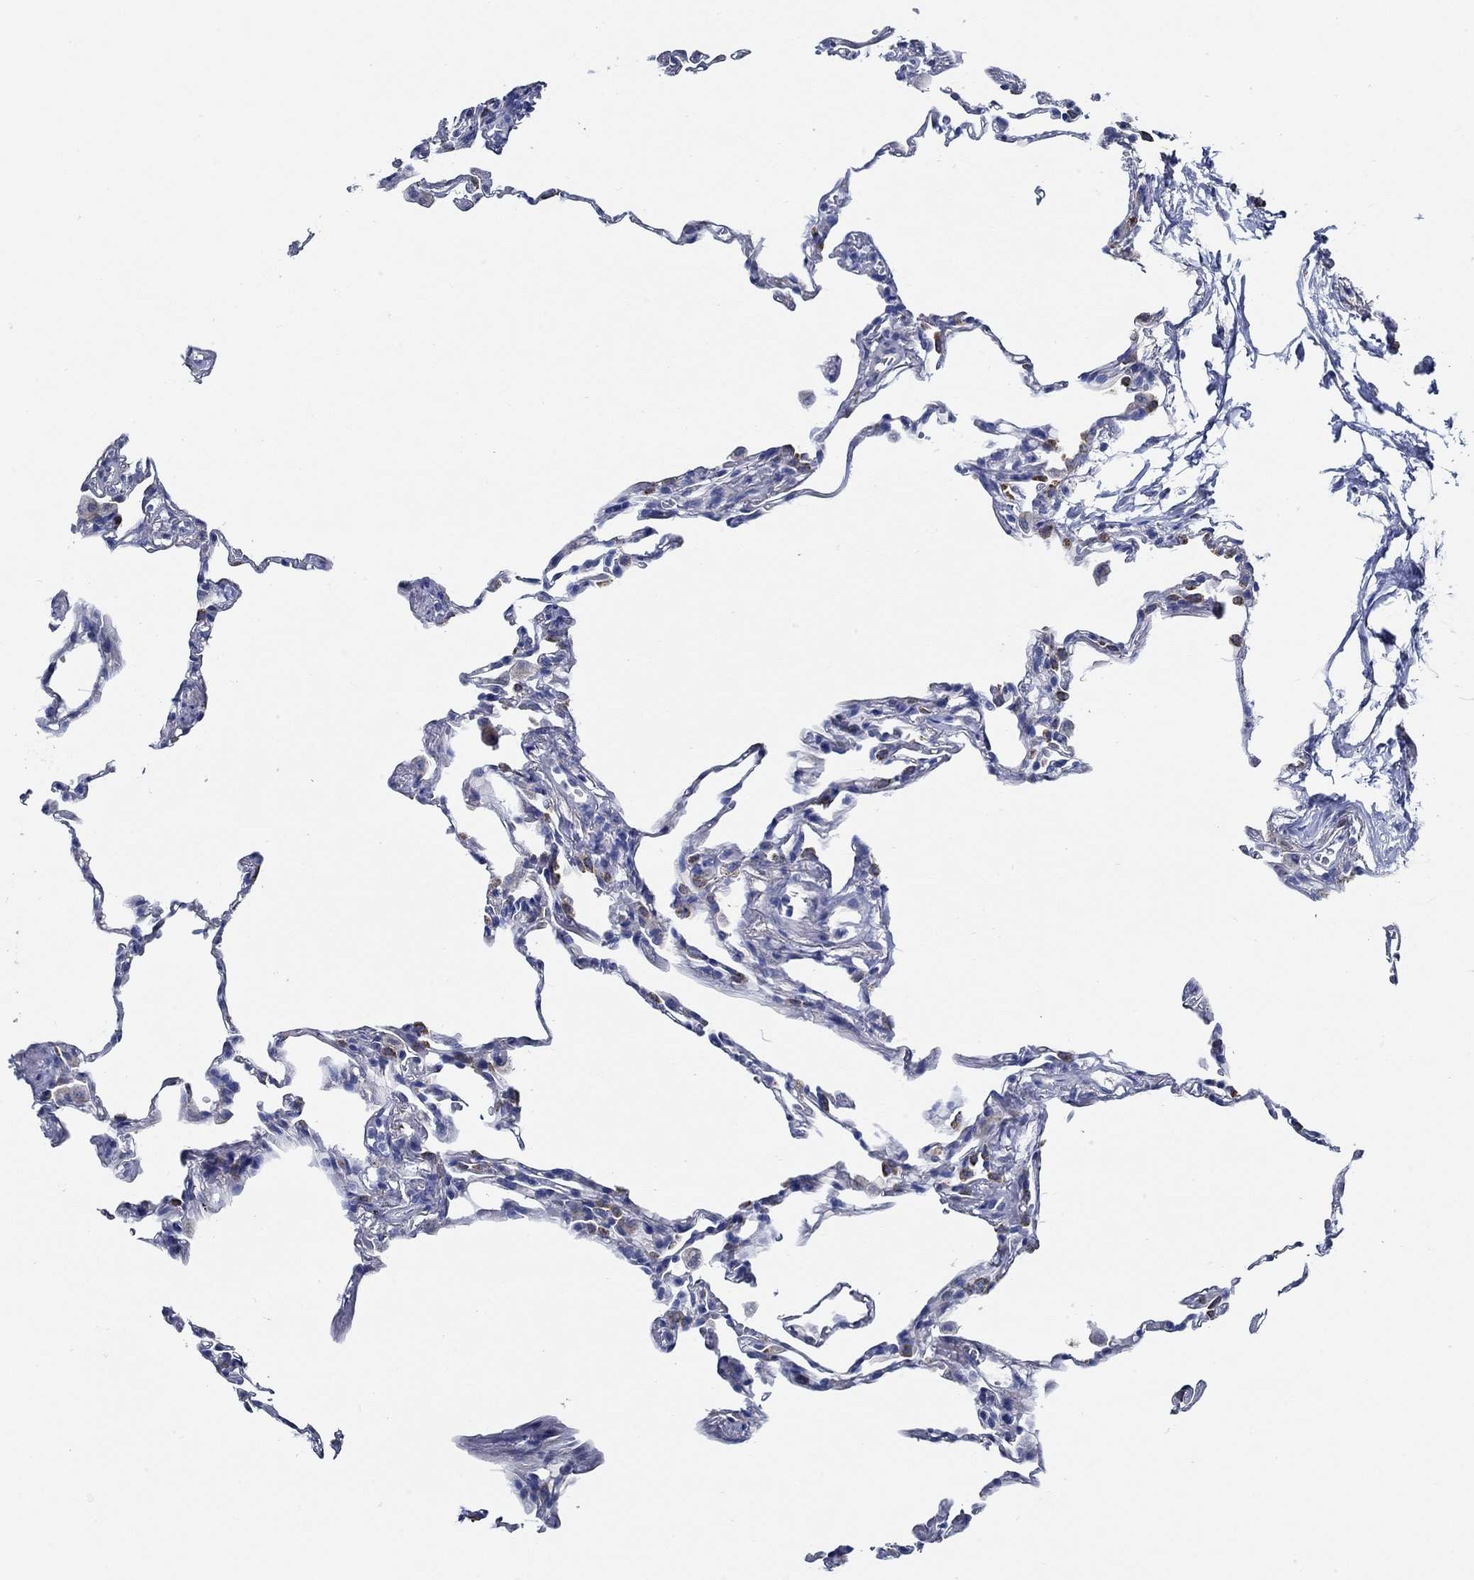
{"staining": {"intensity": "negative", "quantity": "none", "location": "none"}, "tissue": "lung", "cell_type": "Alveolar cells", "image_type": "normal", "snomed": [{"axis": "morphology", "description": "Normal tissue, NOS"}, {"axis": "topography", "description": "Lung"}], "caption": "The histopathology image displays no staining of alveolar cells in normal lung. The staining was performed using DAB to visualize the protein expression in brown, while the nuclei were stained in blue with hematoxylin (Magnification: 20x).", "gene": "HECW2", "patient": {"sex": "female", "age": 57}}